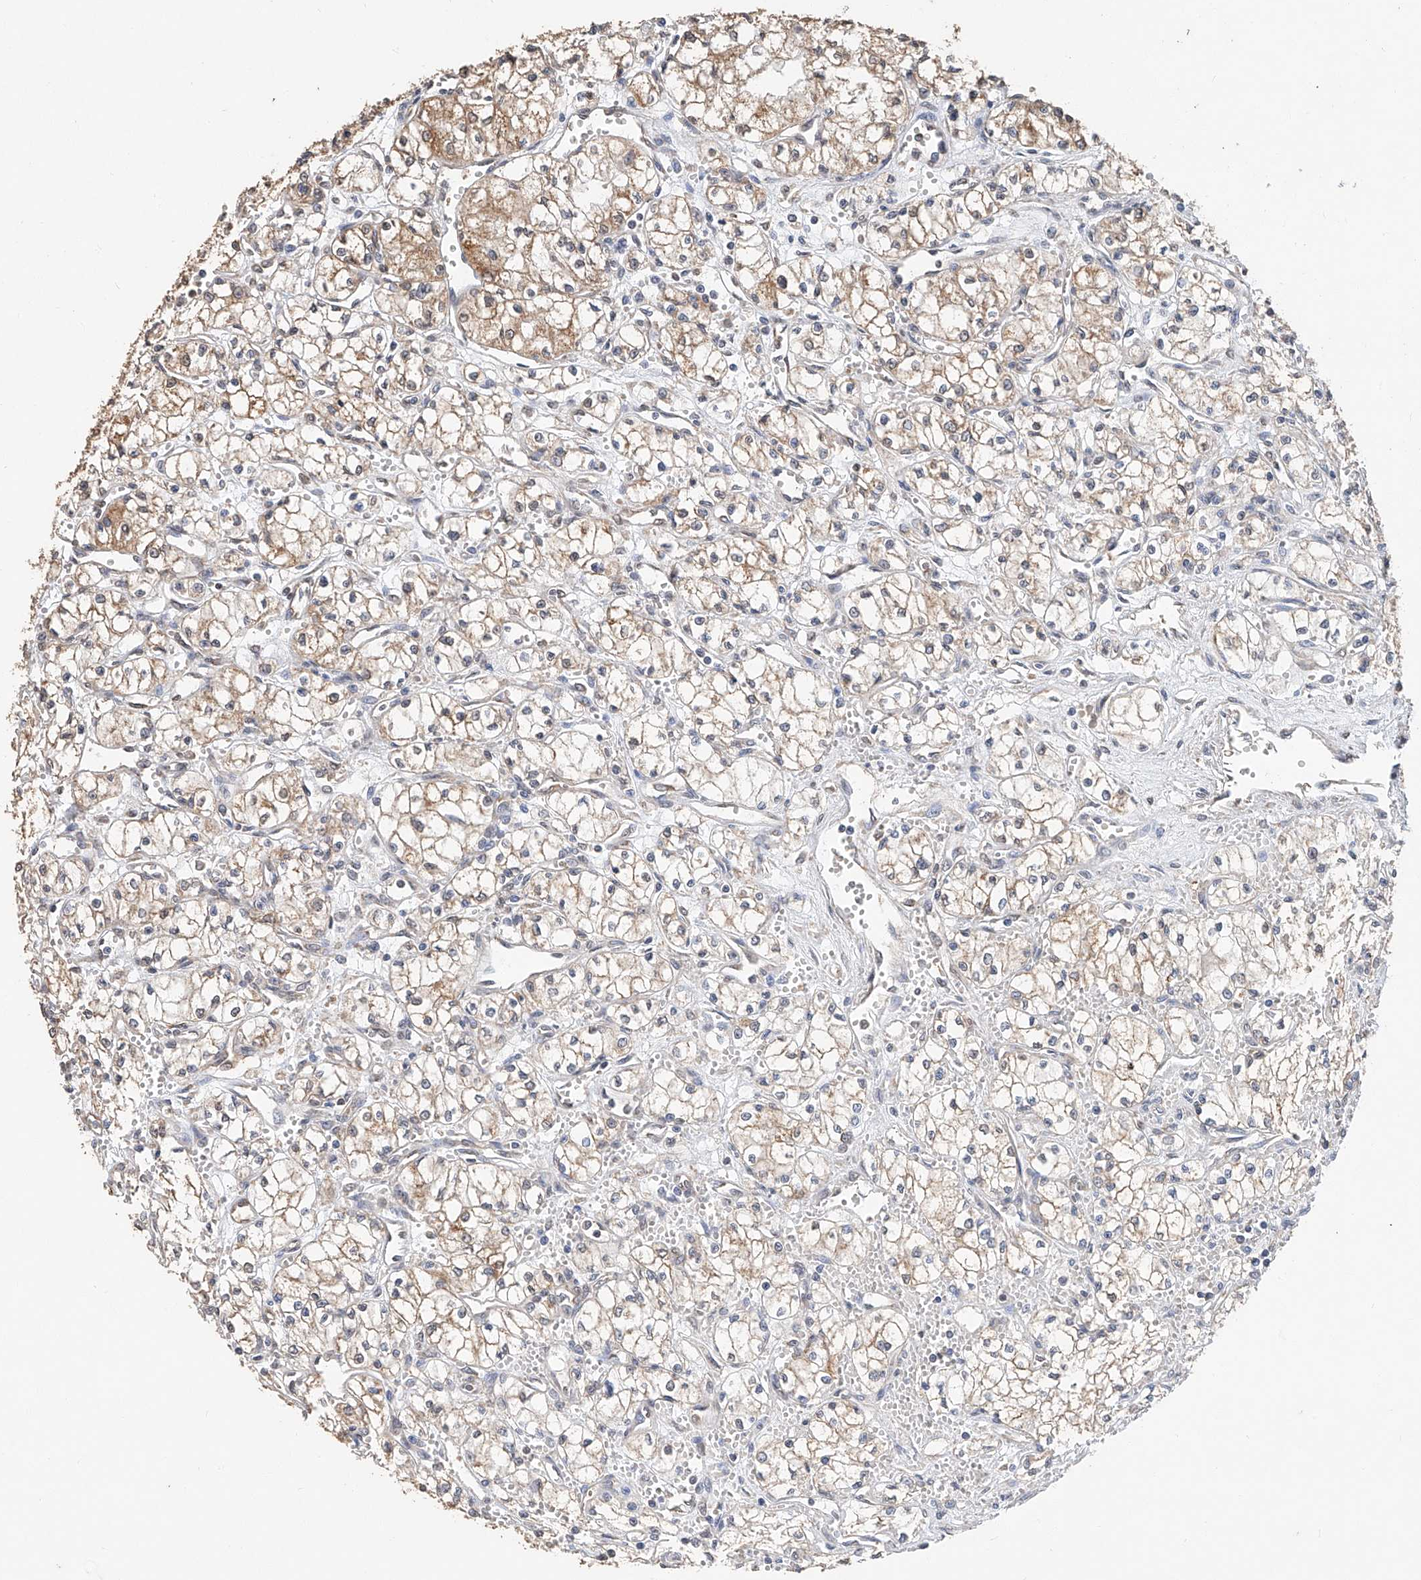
{"staining": {"intensity": "moderate", "quantity": "25%-75%", "location": "cytoplasmic/membranous"}, "tissue": "renal cancer", "cell_type": "Tumor cells", "image_type": "cancer", "snomed": [{"axis": "morphology", "description": "Normal tissue, NOS"}, {"axis": "morphology", "description": "Adenocarcinoma, NOS"}, {"axis": "topography", "description": "Kidney"}], "caption": "Human adenocarcinoma (renal) stained with a brown dye reveals moderate cytoplasmic/membranous positive expression in about 25%-75% of tumor cells.", "gene": "CERS4", "patient": {"sex": "male", "age": 59}}